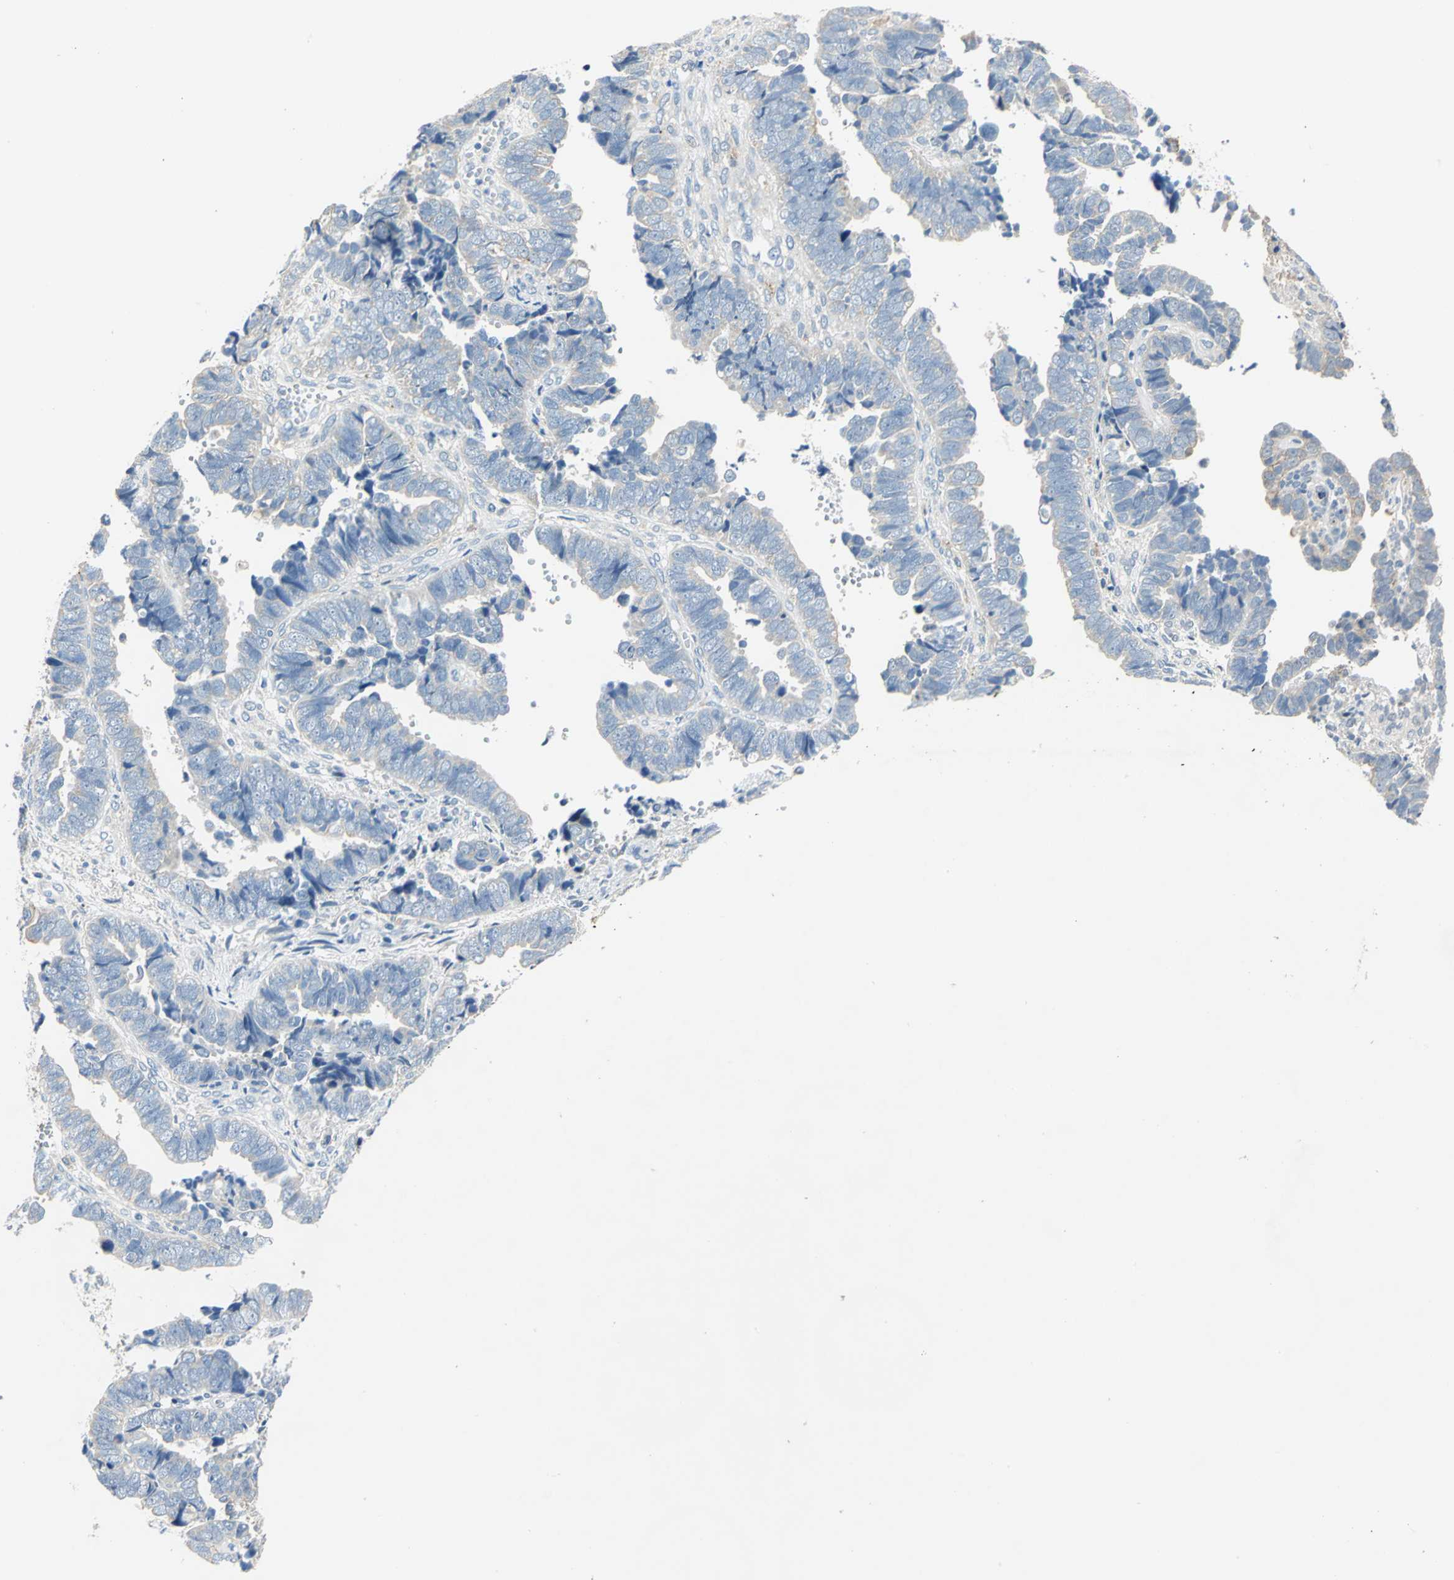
{"staining": {"intensity": "weak", "quantity": "25%-75%", "location": "cytoplasmic/membranous"}, "tissue": "endometrial cancer", "cell_type": "Tumor cells", "image_type": "cancer", "snomed": [{"axis": "morphology", "description": "Adenocarcinoma, NOS"}, {"axis": "topography", "description": "Endometrium"}], "caption": "Immunohistochemical staining of human endometrial adenocarcinoma displays low levels of weak cytoplasmic/membranous protein staining in approximately 25%-75% of tumor cells.", "gene": "RASD2", "patient": {"sex": "female", "age": 75}}